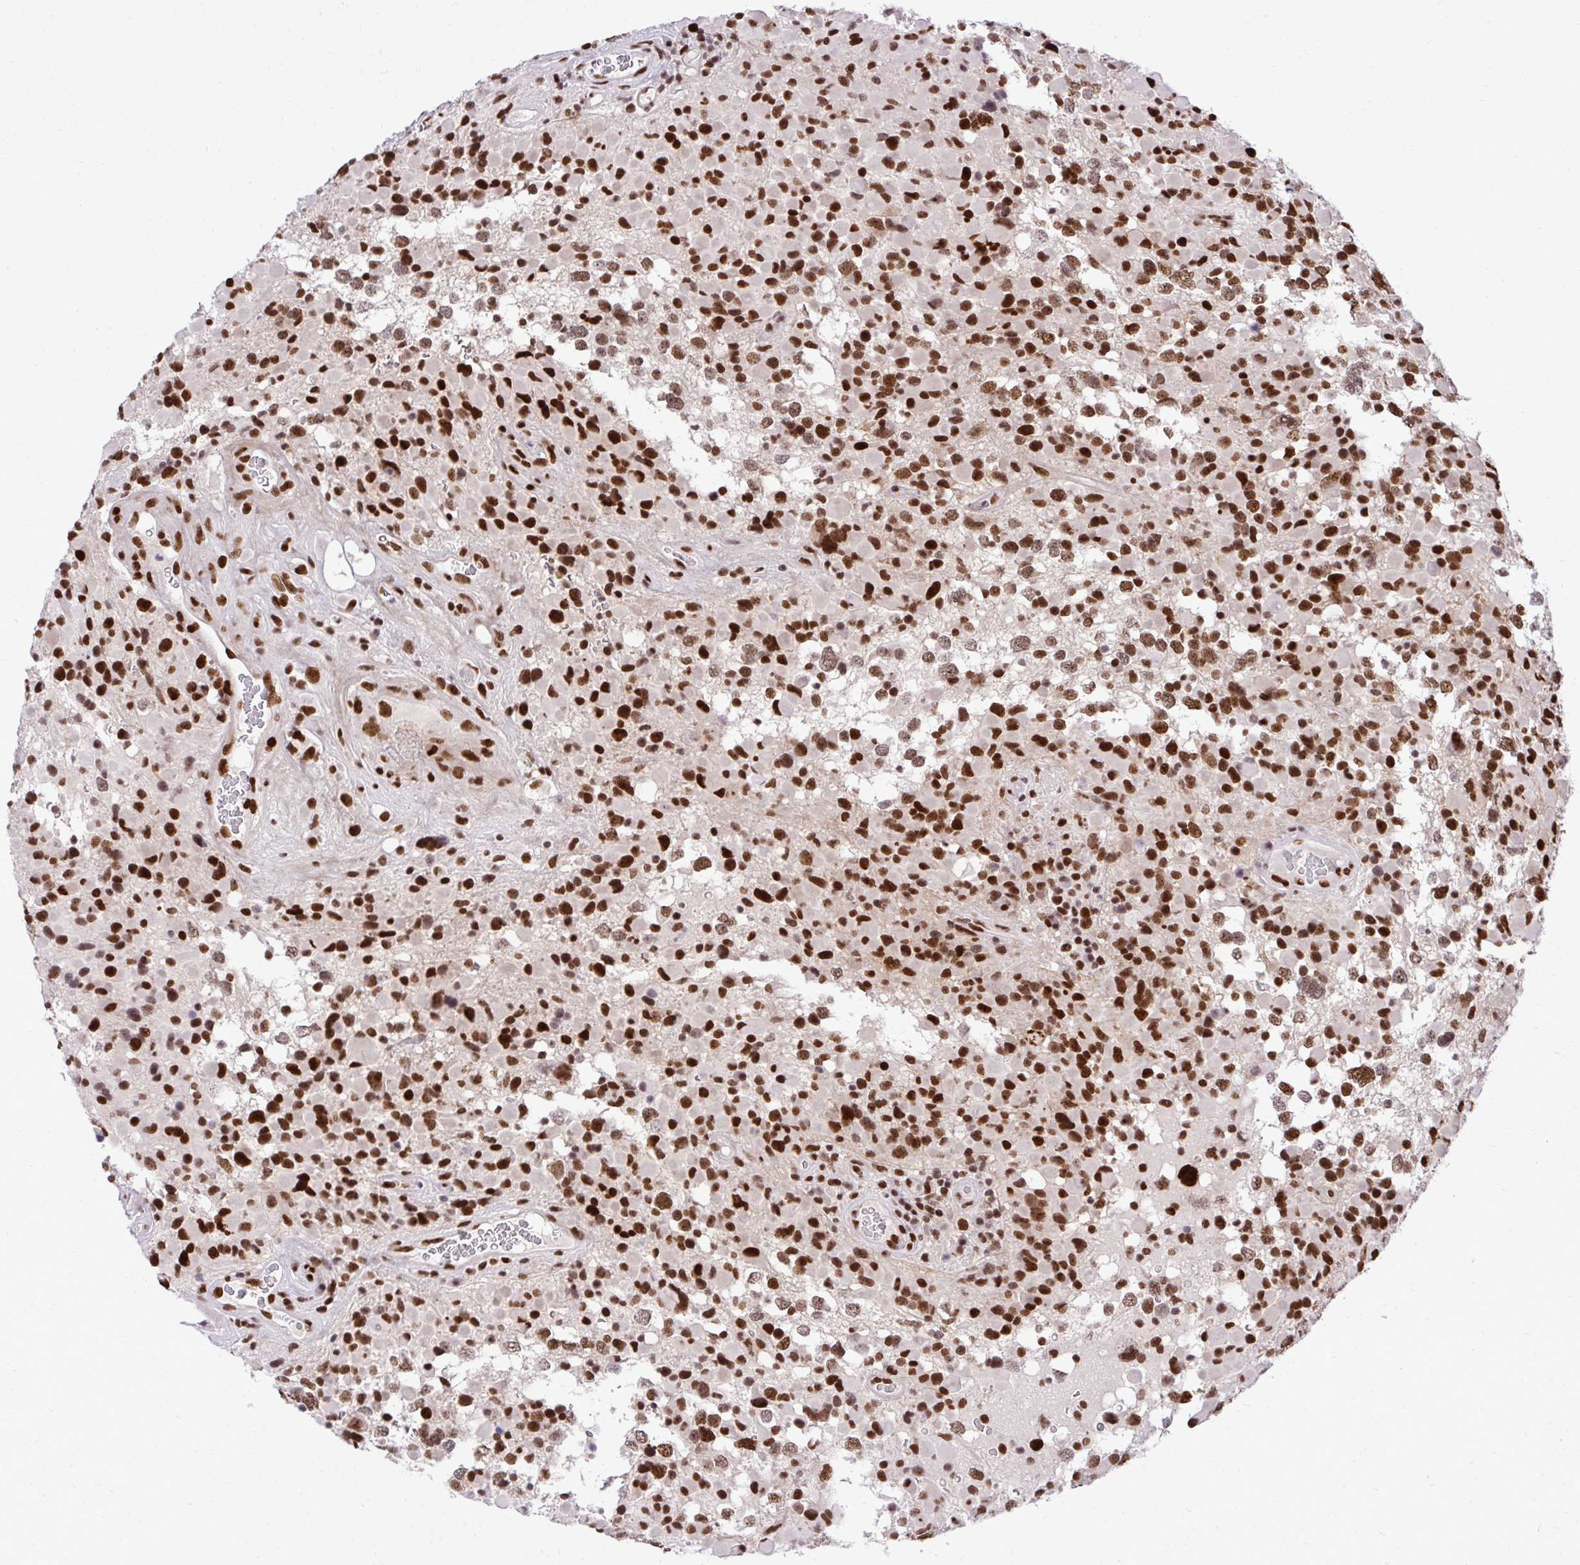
{"staining": {"intensity": "strong", "quantity": ">75%", "location": "nuclear"}, "tissue": "glioma", "cell_type": "Tumor cells", "image_type": "cancer", "snomed": [{"axis": "morphology", "description": "Glioma, malignant, High grade"}, {"axis": "topography", "description": "Brain"}], "caption": "Immunohistochemical staining of glioma shows high levels of strong nuclear protein positivity in approximately >75% of tumor cells.", "gene": "CDYL", "patient": {"sex": "female", "age": 40}}